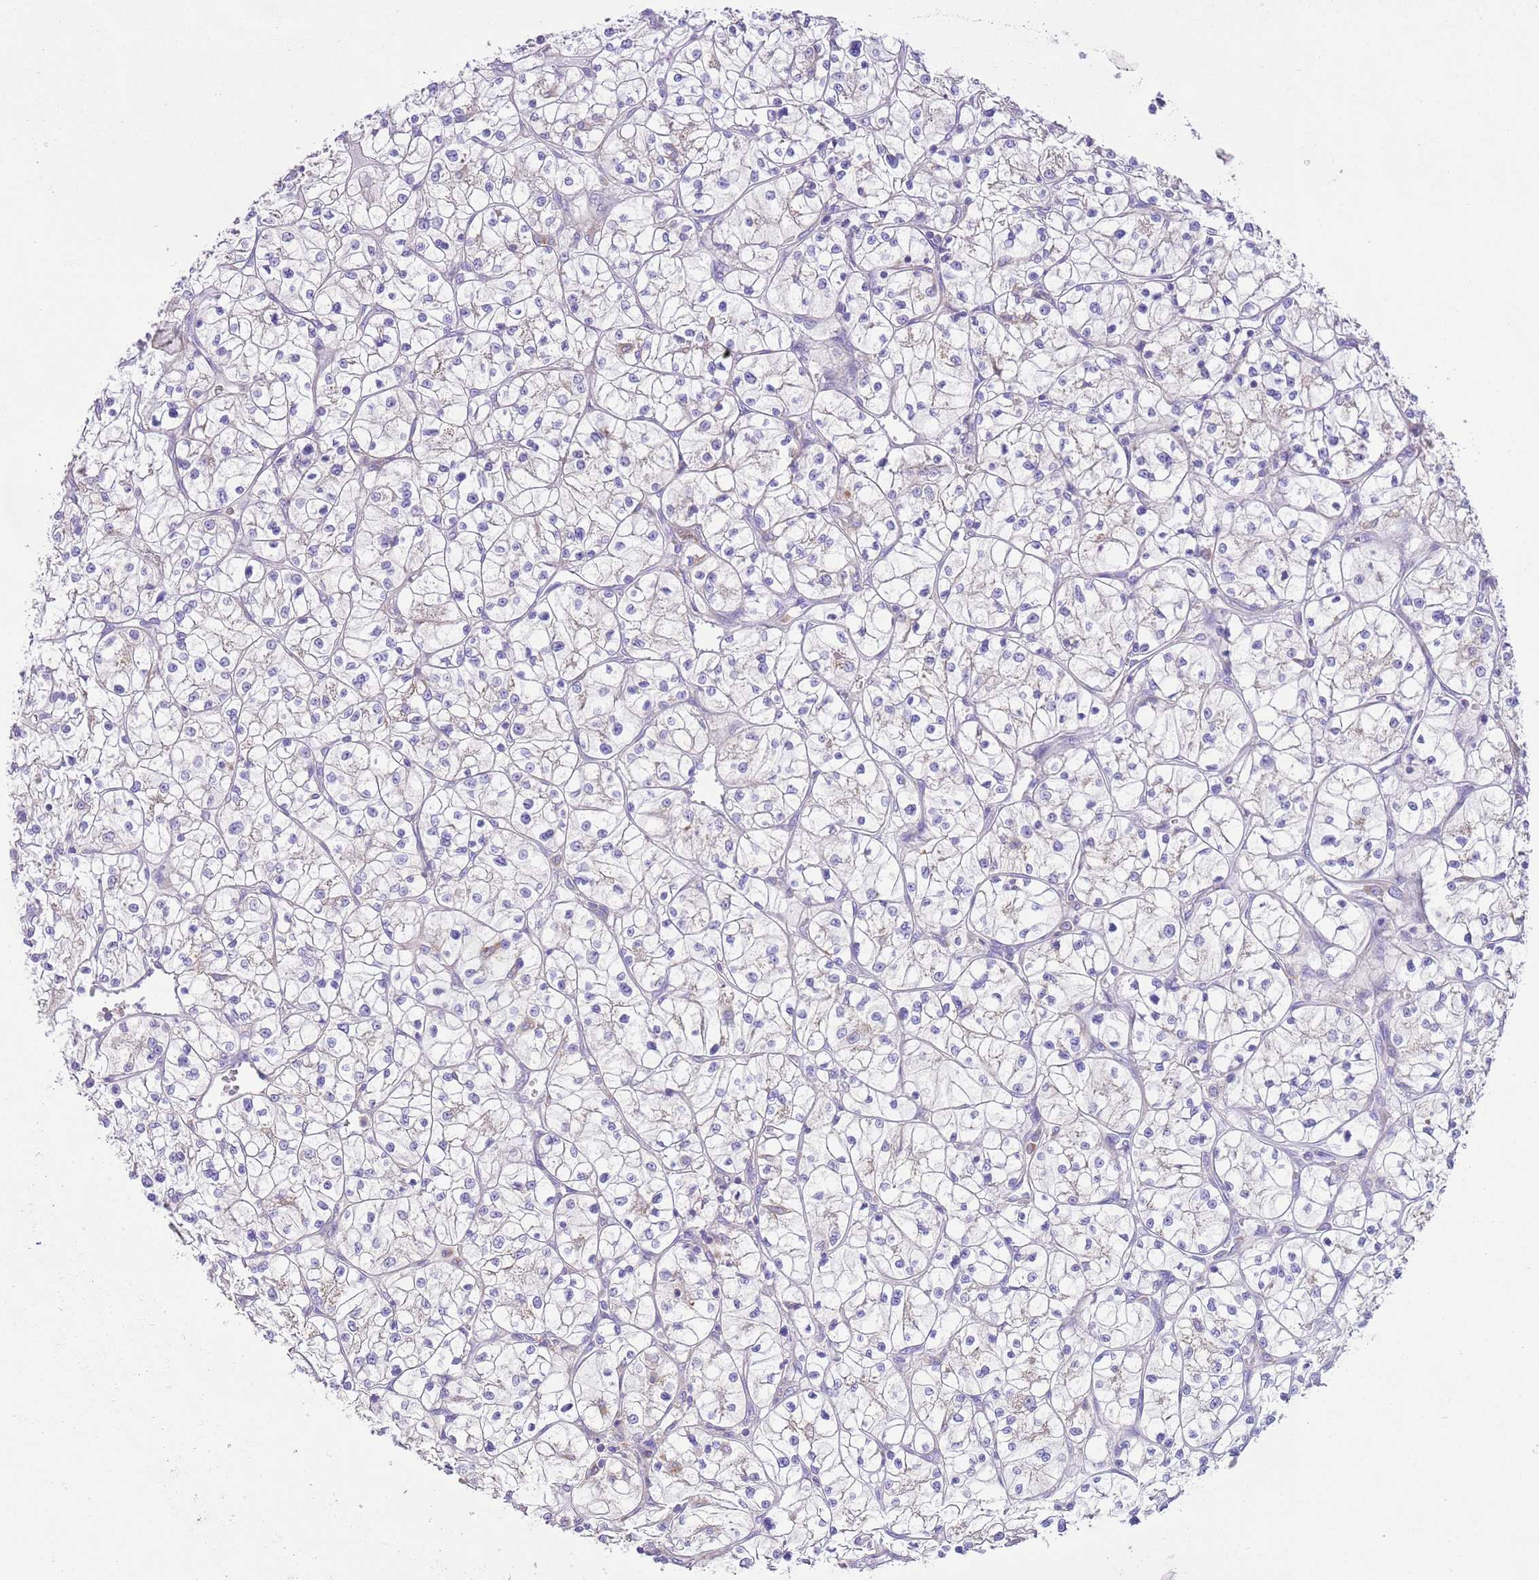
{"staining": {"intensity": "negative", "quantity": "none", "location": "none"}, "tissue": "renal cancer", "cell_type": "Tumor cells", "image_type": "cancer", "snomed": [{"axis": "morphology", "description": "Adenocarcinoma, NOS"}, {"axis": "topography", "description": "Kidney"}], "caption": "Immunohistochemistry of human renal cancer (adenocarcinoma) displays no positivity in tumor cells. The staining was performed using DAB (3,3'-diaminobenzidine) to visualize the protein expression in brown, while the nuclei were stained in blue with hematoxylin (Magnification: 20x).", "gene": "RPS10", "patient": {"sex": "female", "age": 64}}